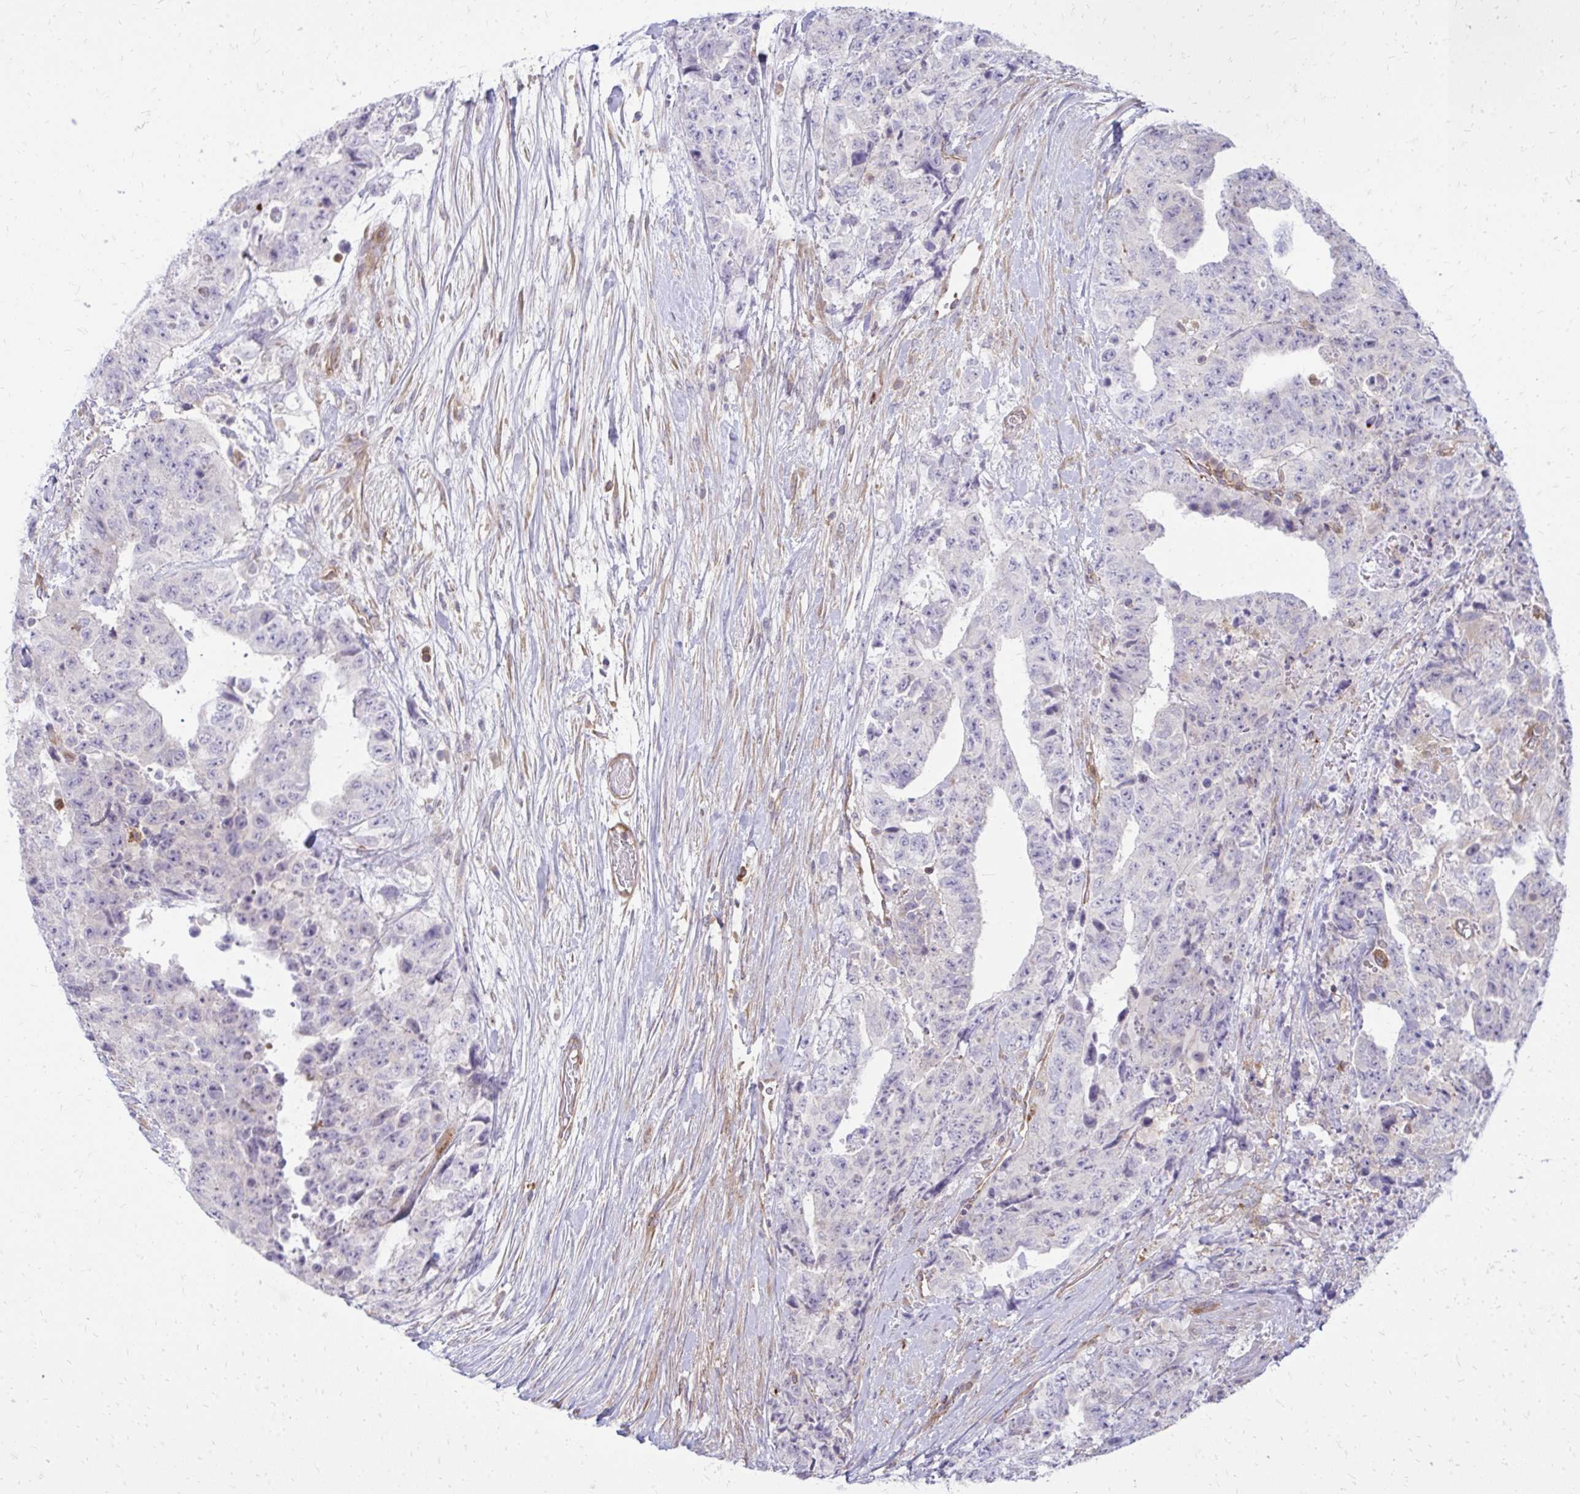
{"staining": {"intensity": "negative", "quantity": "none", "location": "none"}, "tissue": "testis cancer", "cell_type": "Tumor cells", "image_type": "cancer", "snomed": [{"axis": "morphology", "description": "Carcinoma, Embryonal, NOS"}, {"axis": "topography", "description": "Testis"}], "caption": "This is an immunohistochemistry image of human embryonal carcinoma (testis). There is no positivity in tumor cells.", "gene": "ASAP1", "patient": {"sex": "male", "age": 24}}